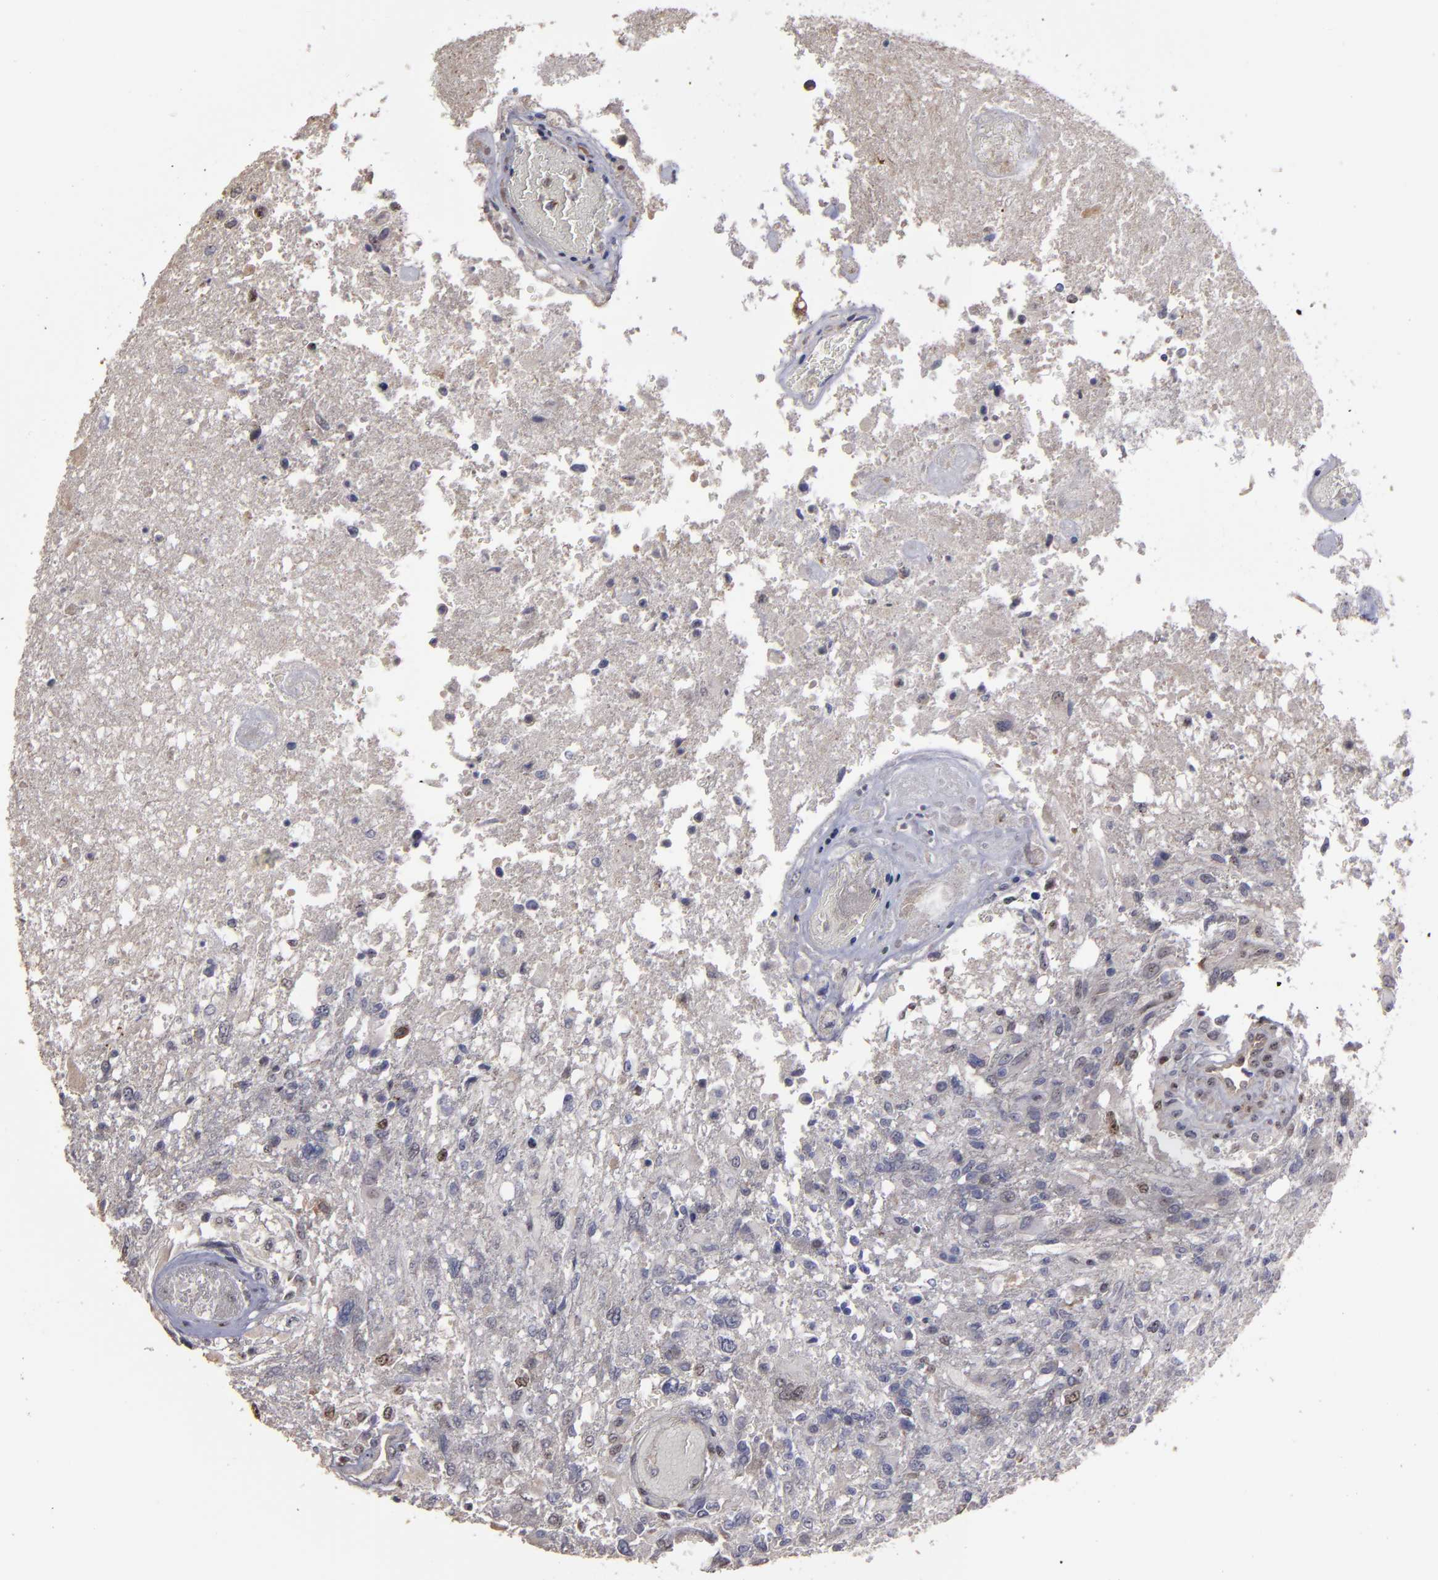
{"staining": {"intensity": "negative", "quantity": "none", "location": "none"}, "tissue": "glioma", "cell_type": "Tumor cells", "image_type": "cancer", "snomed": [{"axis": "morphology", "description": "Glioma, malignant, High grade"}, {"axis": "topography", "description": "Cerebral cortex"}], "caption": "Tumor cells are negative for brown protein staining in glioma.", "gene": "CD55", "patient": {"sex": "male", "age": 79}}